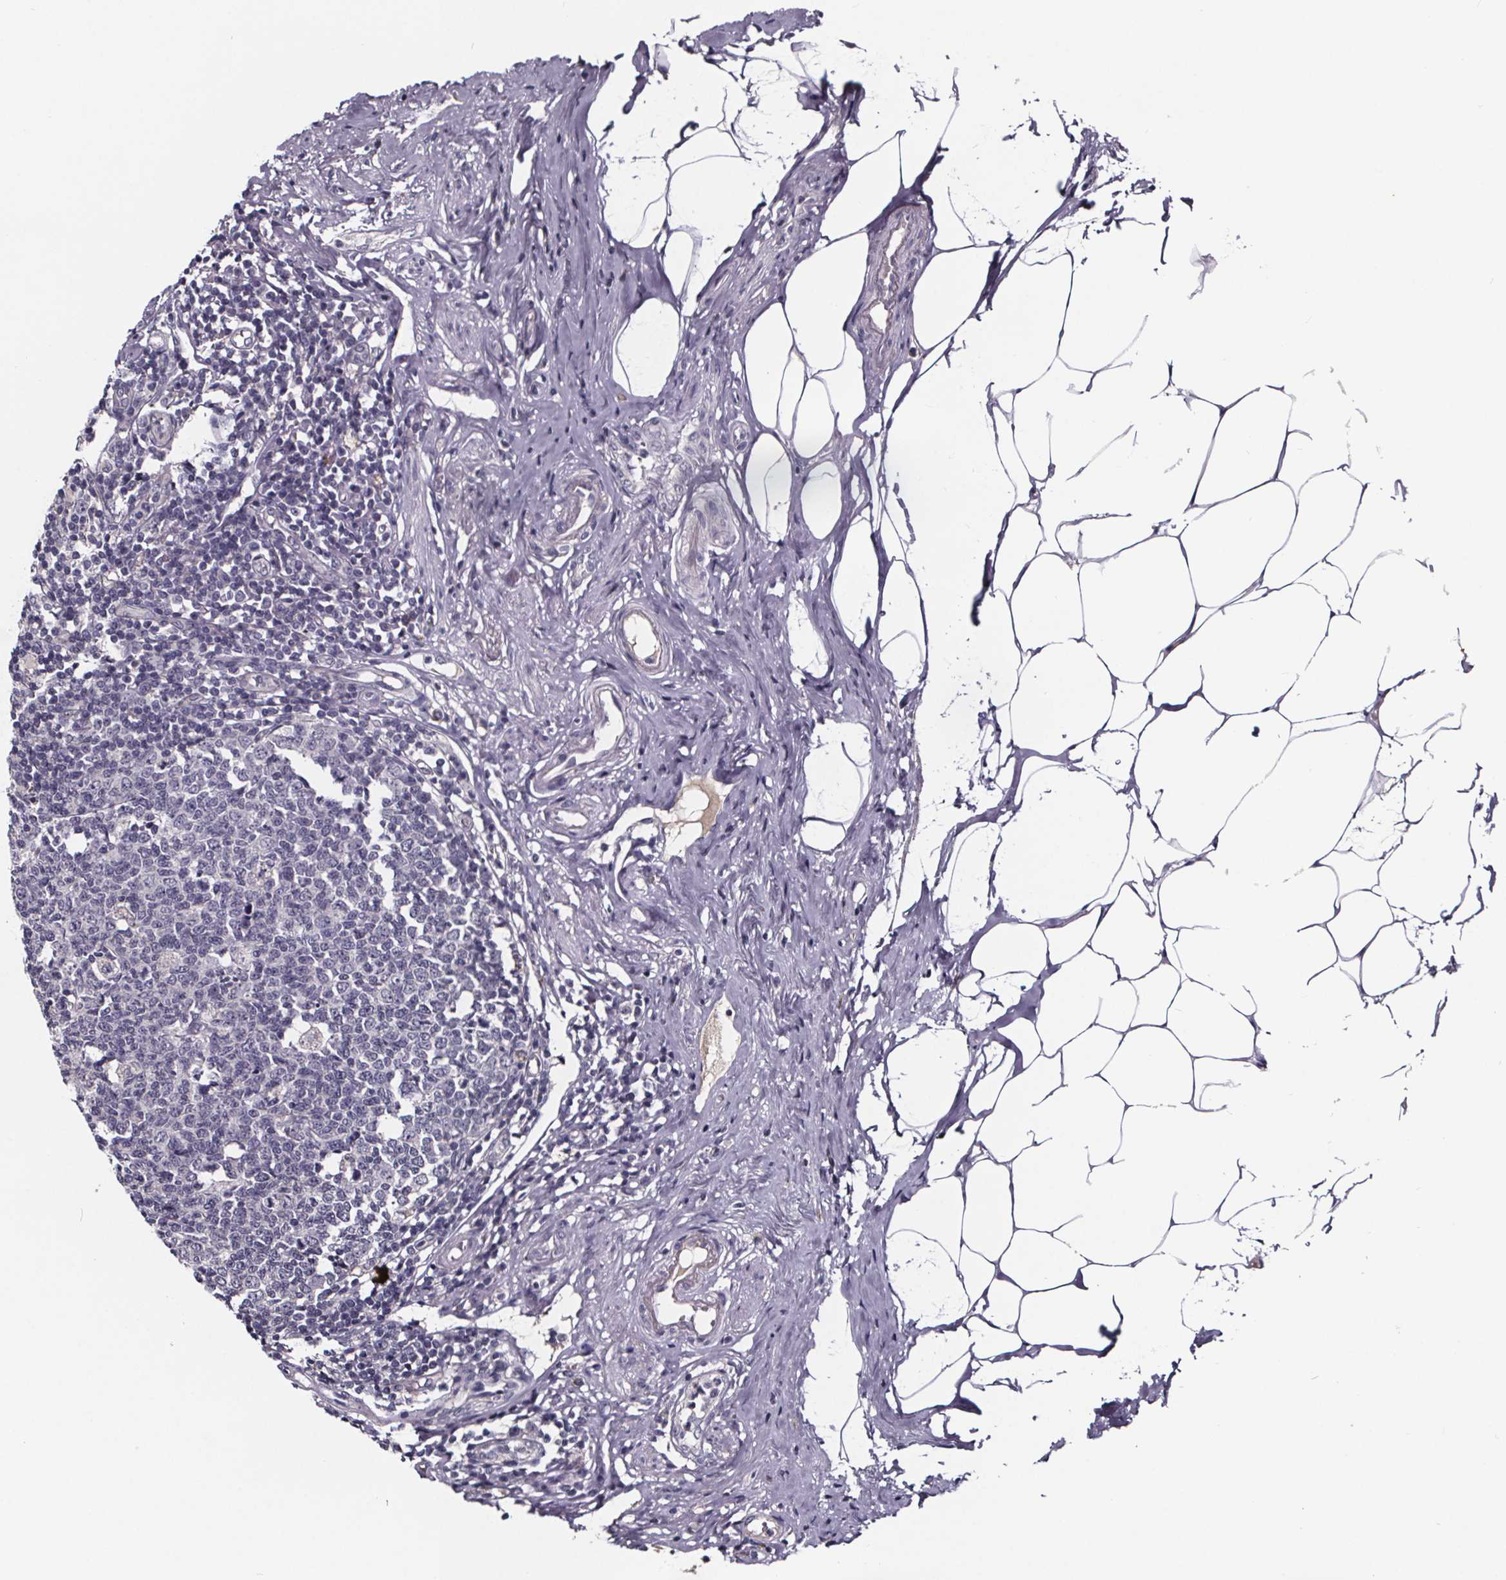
{"staining": {"intensity": "negative", "quantity": "none", "location": "none"}, "tissue": "appendix", "cell_type": "Glandular cells", "image_type": "normal", "snomed": [{"axis": "morphology", "description": "Normal tissue, NOS"}, {"axis": "morphology", "description": "Carcinoma, endometroid"}, {"axis": "topography", "description": "Appendix"}, {"axis": "topography", "description": "Colon"}], "caption": "Unremarkable appendix was stained to show a protein in brown. There is no significant expression in glandular cells.", "gene": "NPHP4", "patient": {"sex": "female", "age": 60}}